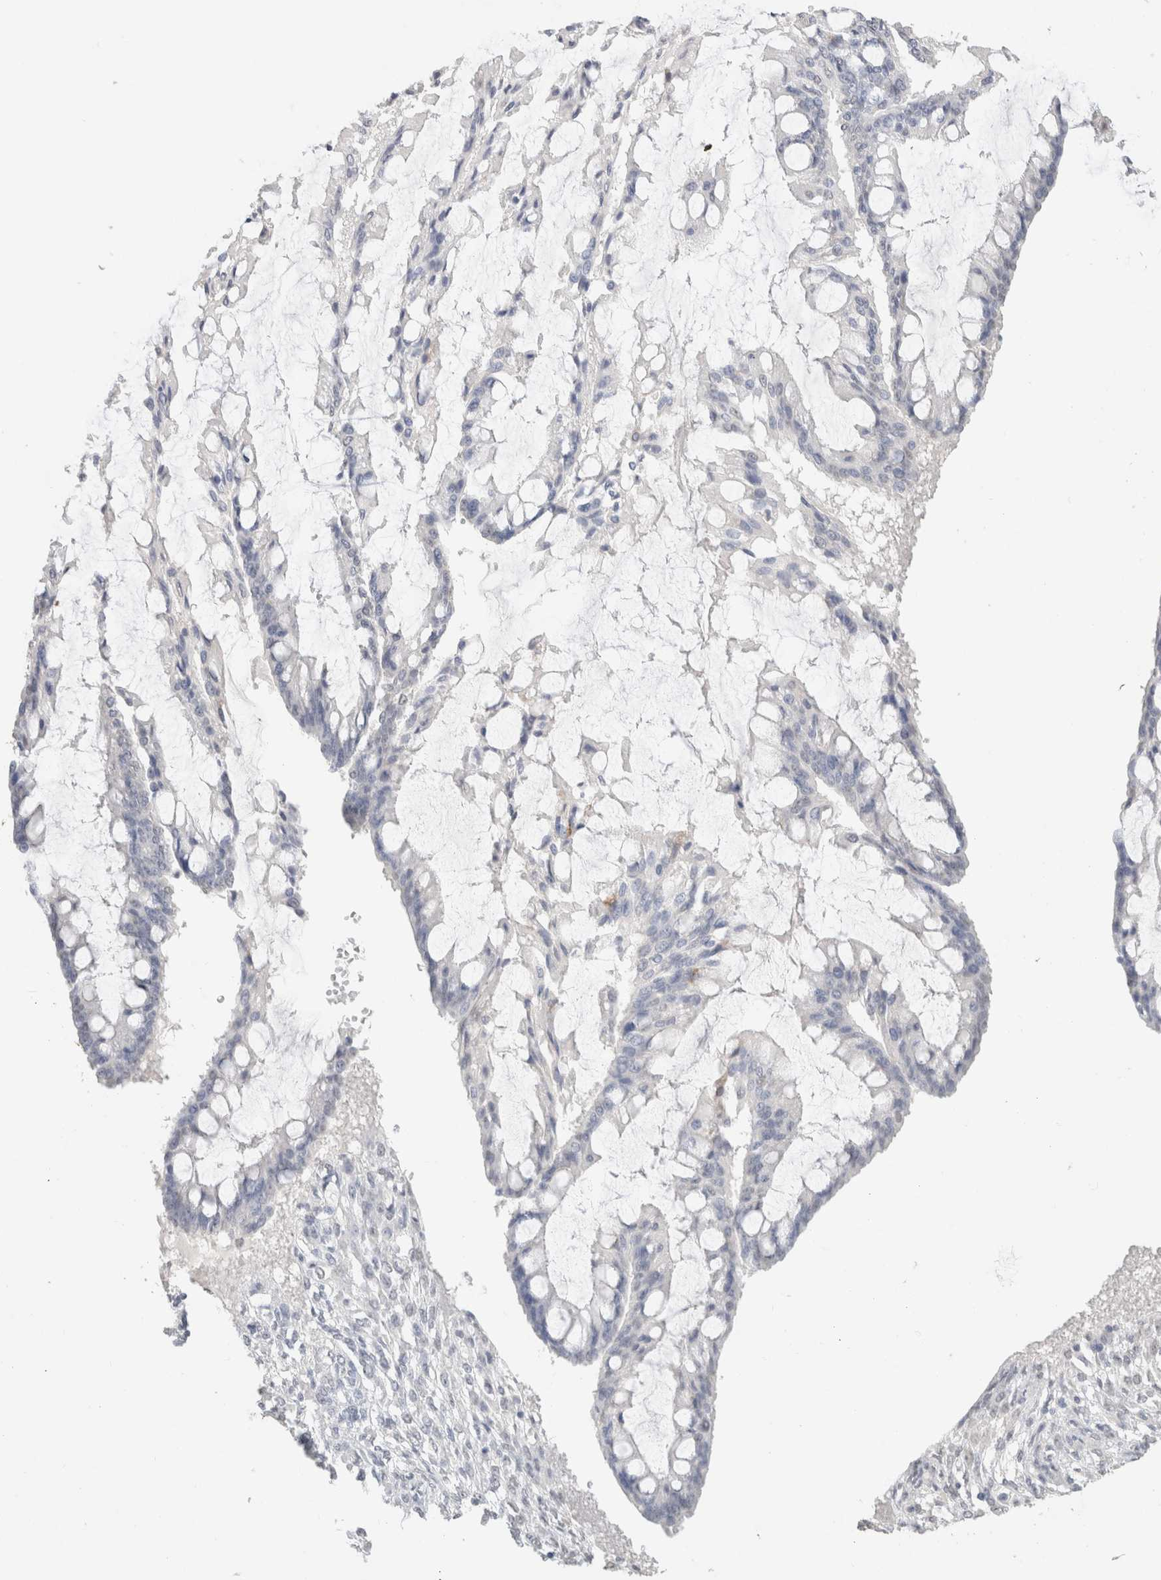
{"staining": {"intensity": "negative", "quantity": "none", "location": "none"}, "tissue": "ovarian cancer", "cell_type": "Tumor cells", "image_type": "cancer", "snomed": [{"axis": "morphology", "description": "Cystadenocarcinoma, mucinous, NOS"}, {"axis": "topography", "description": "Ovary"}], "caption": "An immunohistochemistry (IHC) micrograph of ovarian mucinous cystadenocarcinoma is shown. There is no staining in tumor cells of ovarian mucinous cystadenocarcinoma.", "gene": "CD80", "patient": {"sex": "female", "age": 73}}